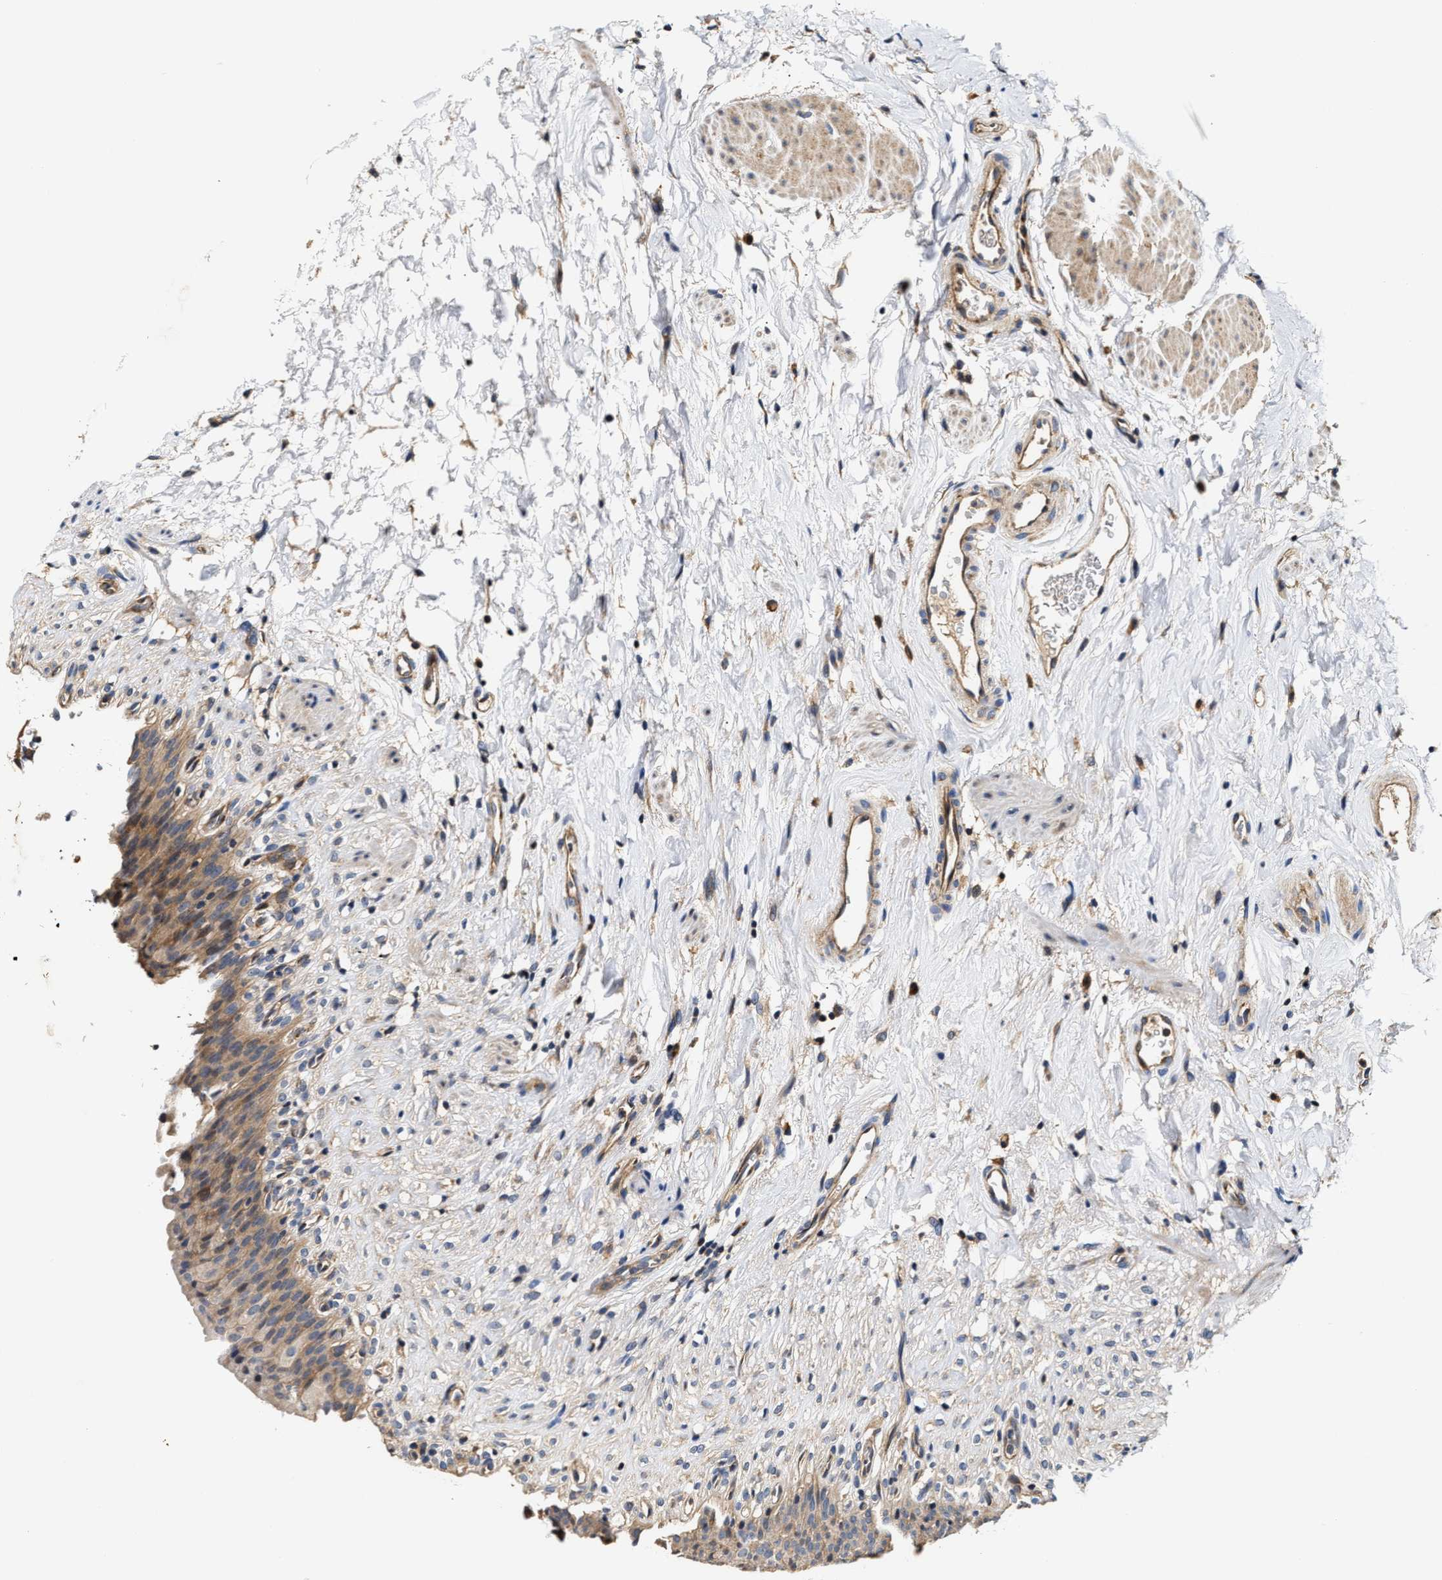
{"staining": {"intensity": "weak", "quantity": "25%-75%", "location": "cytoplasmic/membranous"}, "tissue": "urinary bladder", "cell_type": "Urothelial cells", "image_type": "normal", "snomed": [{"axis": "morphology", "description": "Normal tissue, NOS"}, {"axis": "topography", "description": "Urinary bladder"}], "caption": "Approximately 25%-75% of urothelial cells in benign human urinary bladder exhibit weak cytoplasmic/membranous protein staining as visualized by brown immunohistochemical staining.", "gene": "TEX2", "patient": {"sex": "female", "age": 79}}